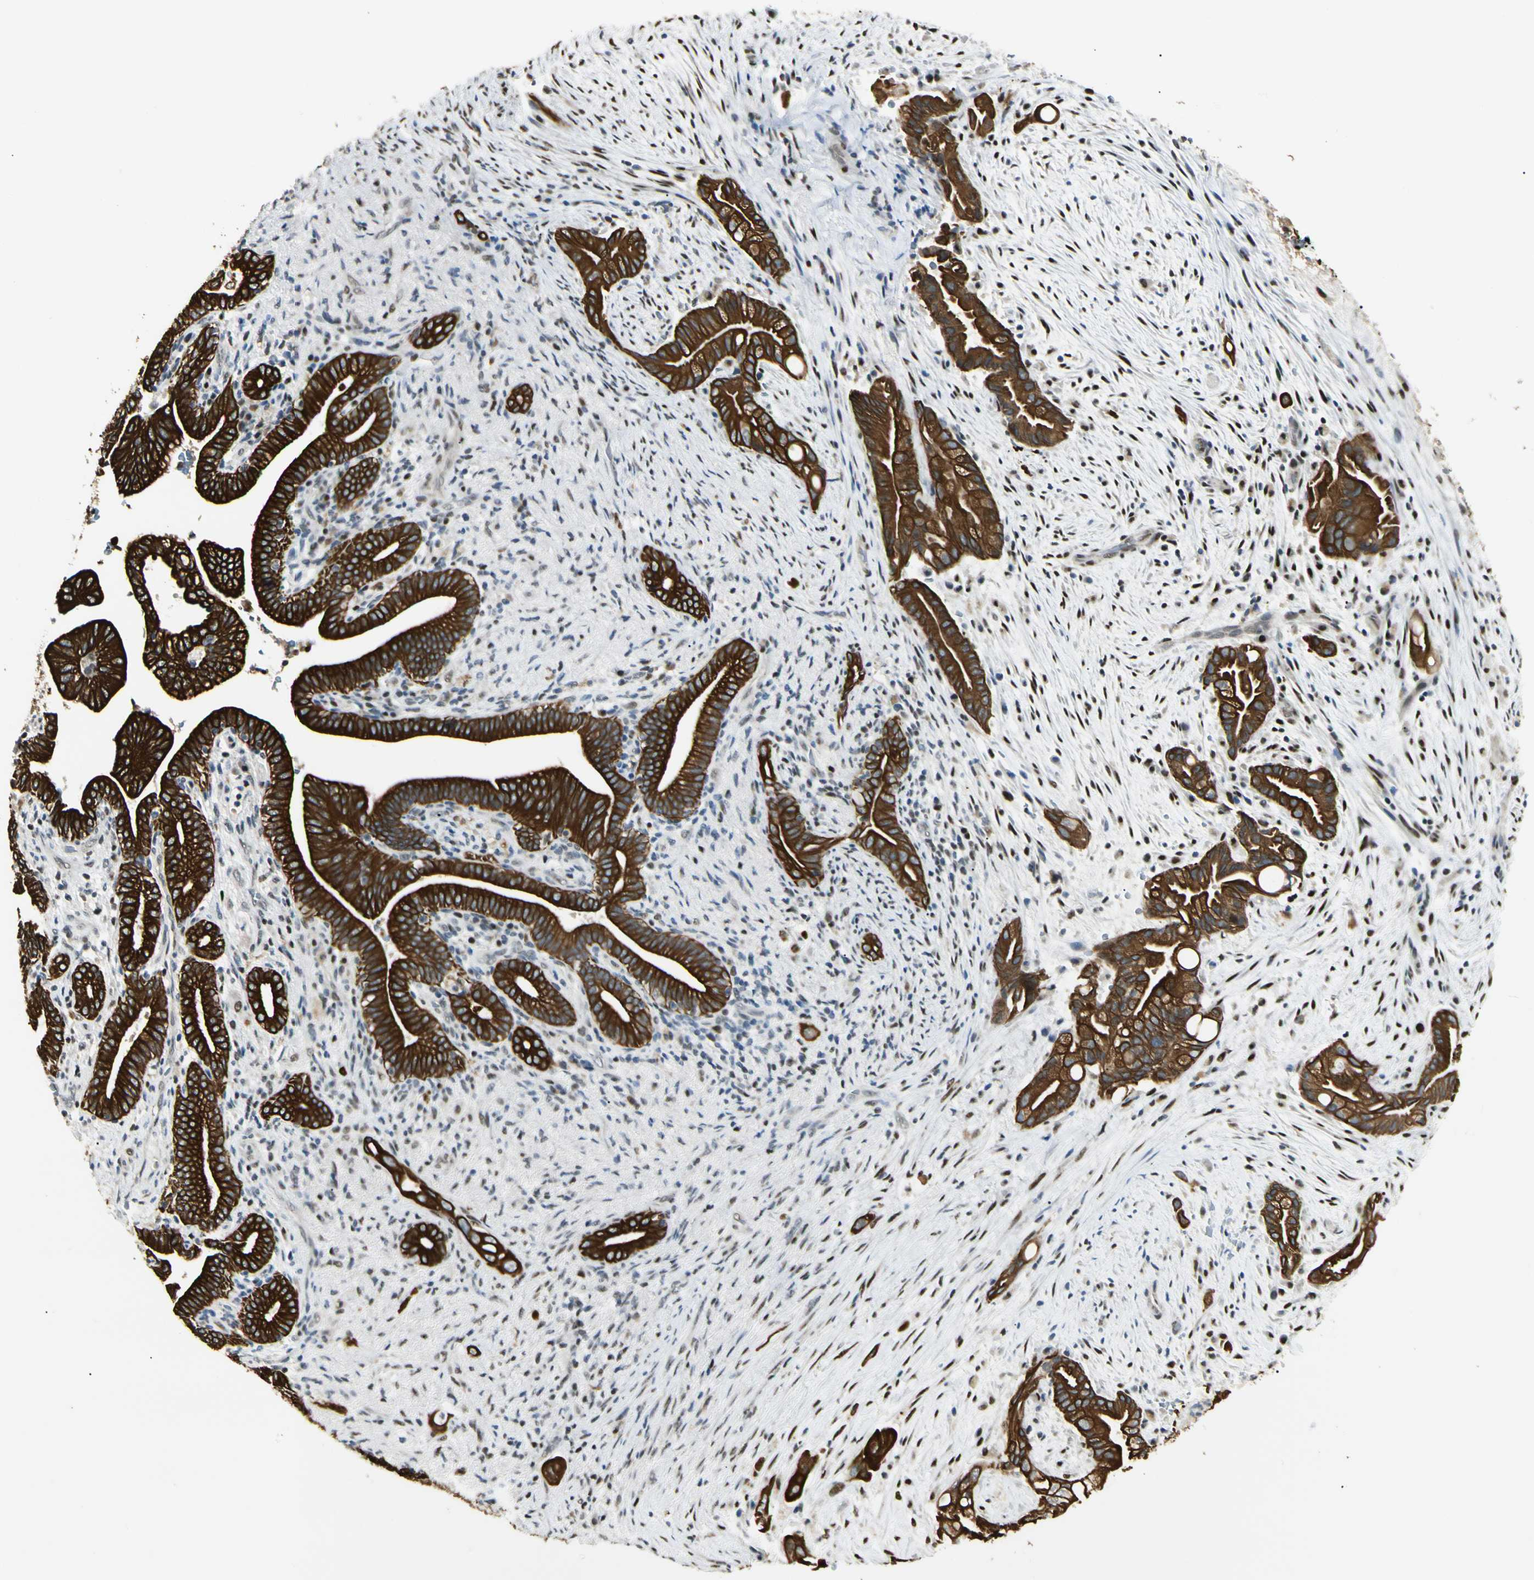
{"staining": {"intensity": "strong", "quantity": ">75%", "location": "cytoplasmic/membranous"}, "tissue": "liver cancer", "cell_type": "Tumor cells", "image_type": "cancer", "snomed": [{"axis": "morphology", "description": "Cholangiocarcinoma"}, {"axis": "topography", "description": "Liver"}], "caption": "Strong cytoplasmic/membranous protein positivity is appreciated in about >75% of tumor cells in cholangiocarcinoma (liver). Using DAB (3,3'-diaminobenzidine) (brown) and hematoxylin (blue) stains, captured at high magnification using brightfield microscopy.", "gene": "ATXN1", "patient": {"sex": "female", "age": 68}}